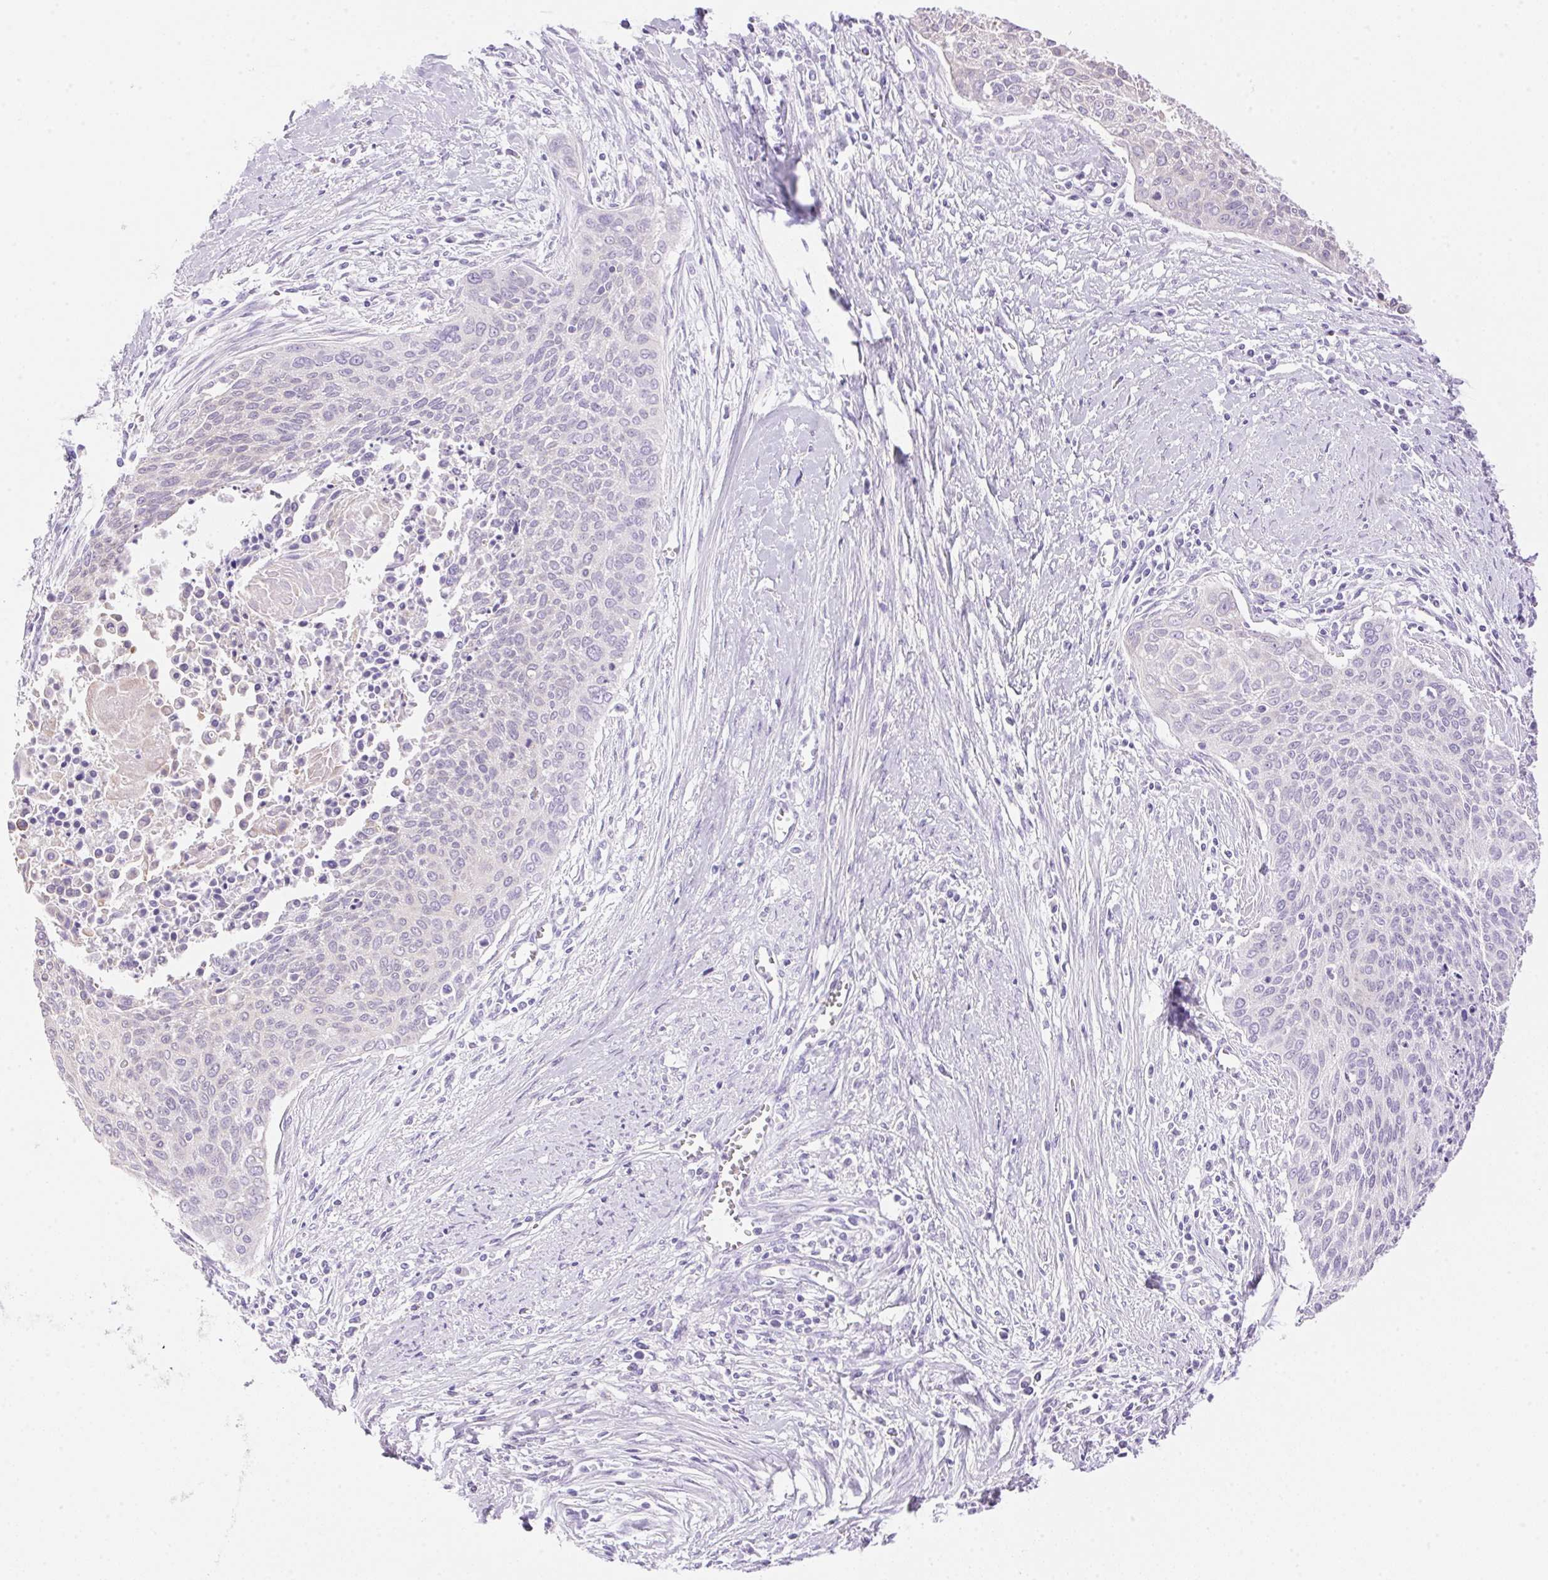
{"staining": {"intensity": "negative", "quantity": "none", "location": "none"}, "tissue": "cervical cancer", "cell_type": "Tumor cells", "image_type": "cancer", "snomed": [{"axis": "morphology", "description": "Squamous cell carcinoma, NOS"}, {"axis": "topography", "description": "Cervix"}], "caption": "IHC of human squamous cell carcinoma (cervical) shows no staining in tumor cells.", "gene": "DHCR24", "patient": {"sex": "female", "age": 55}}